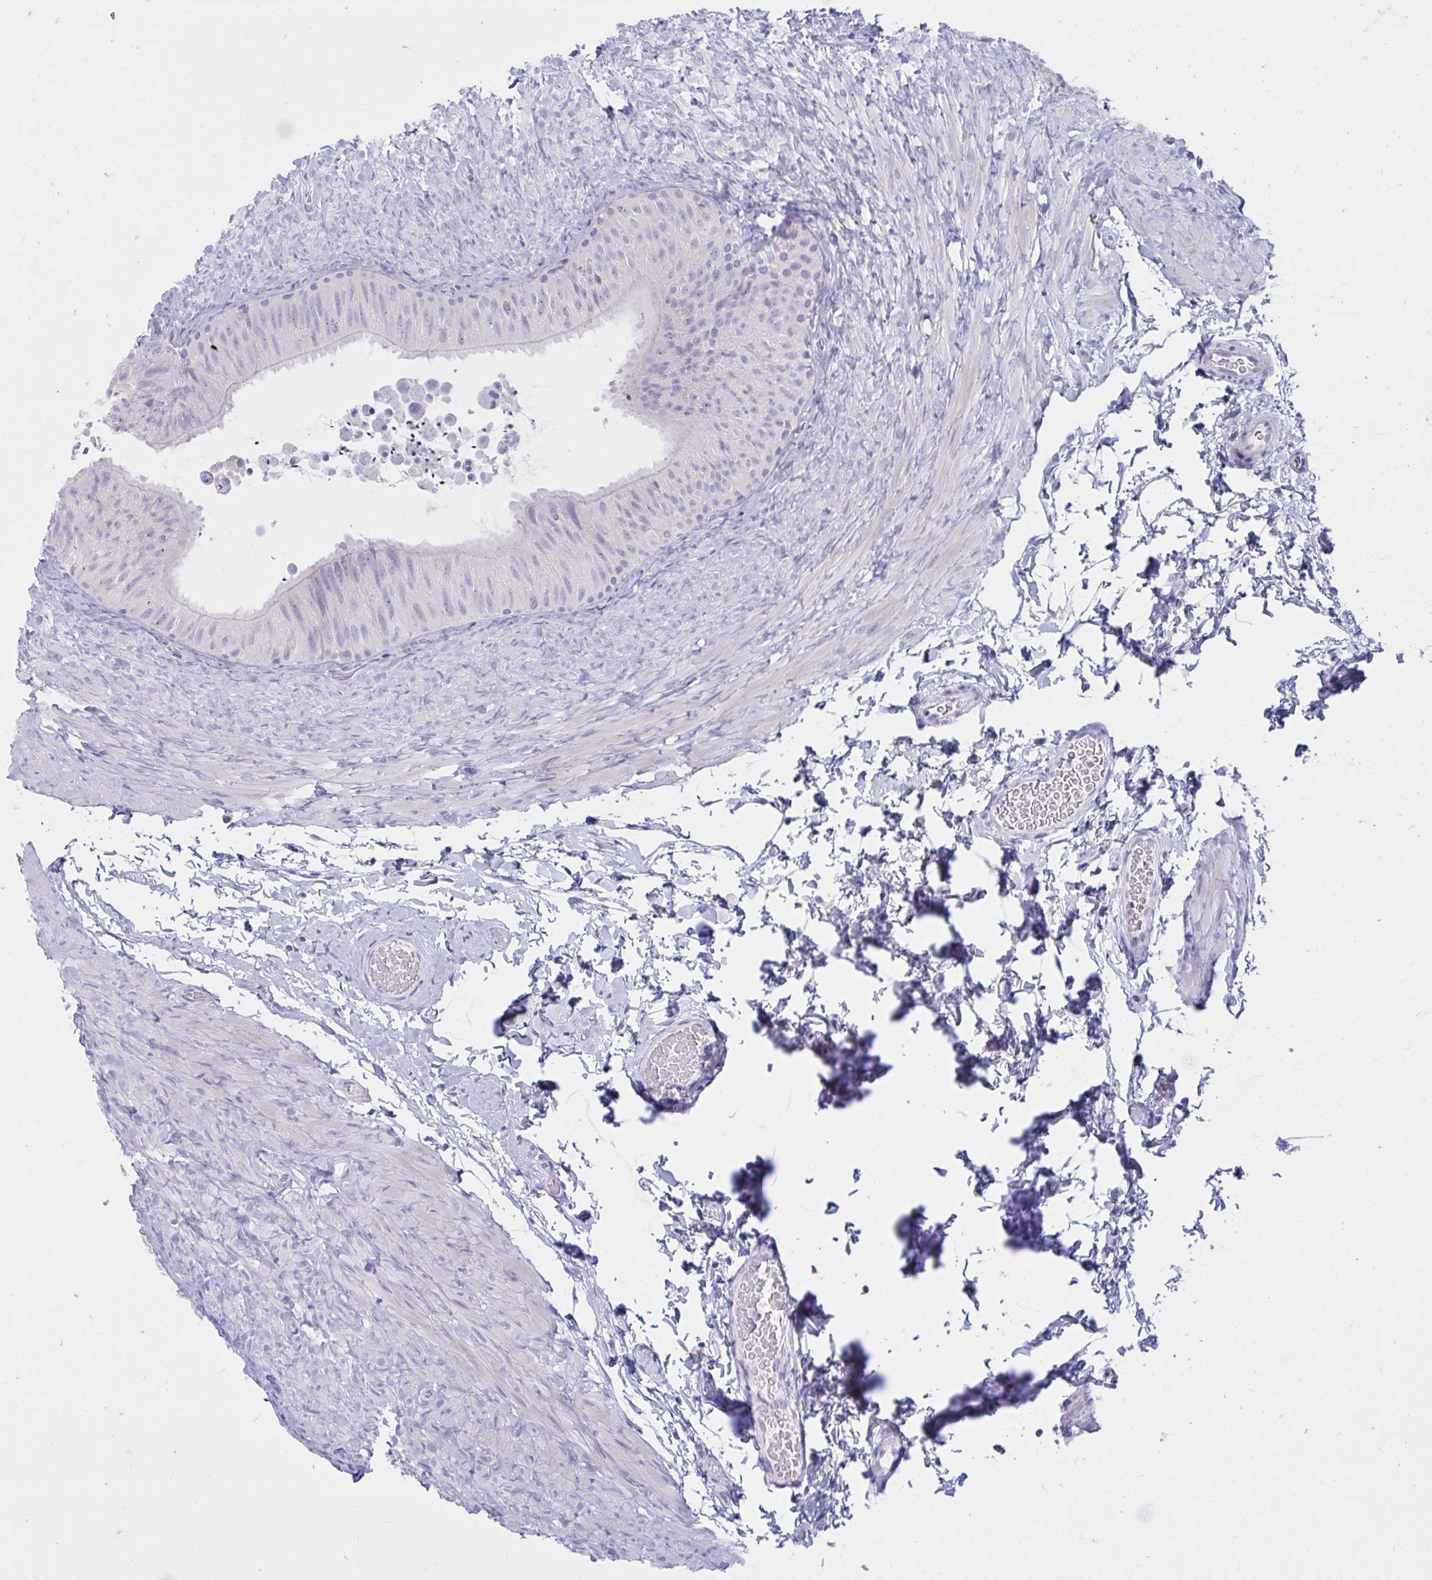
{"staining": {"intensity": "negative", "quantity": "none", "location": "none"}, "tissue": "epididymis", "cell_type": "Glandular cells", "image_type": "normal", "snomed": [{"axis": "morphology", "description": "Normal tissue, NOS"}, {"axis": "topography", "description": "Epididymis, spermatic cord, NOS"}, {"axis": "topography", "description": "Epididymis"}], "caption": "A photomicrograph of epididymis stained for a protein demonstrates no brown staining in glandular cells.", "gene": "PLEKHH1", "patient": {"sex": "male", "age": 31}}